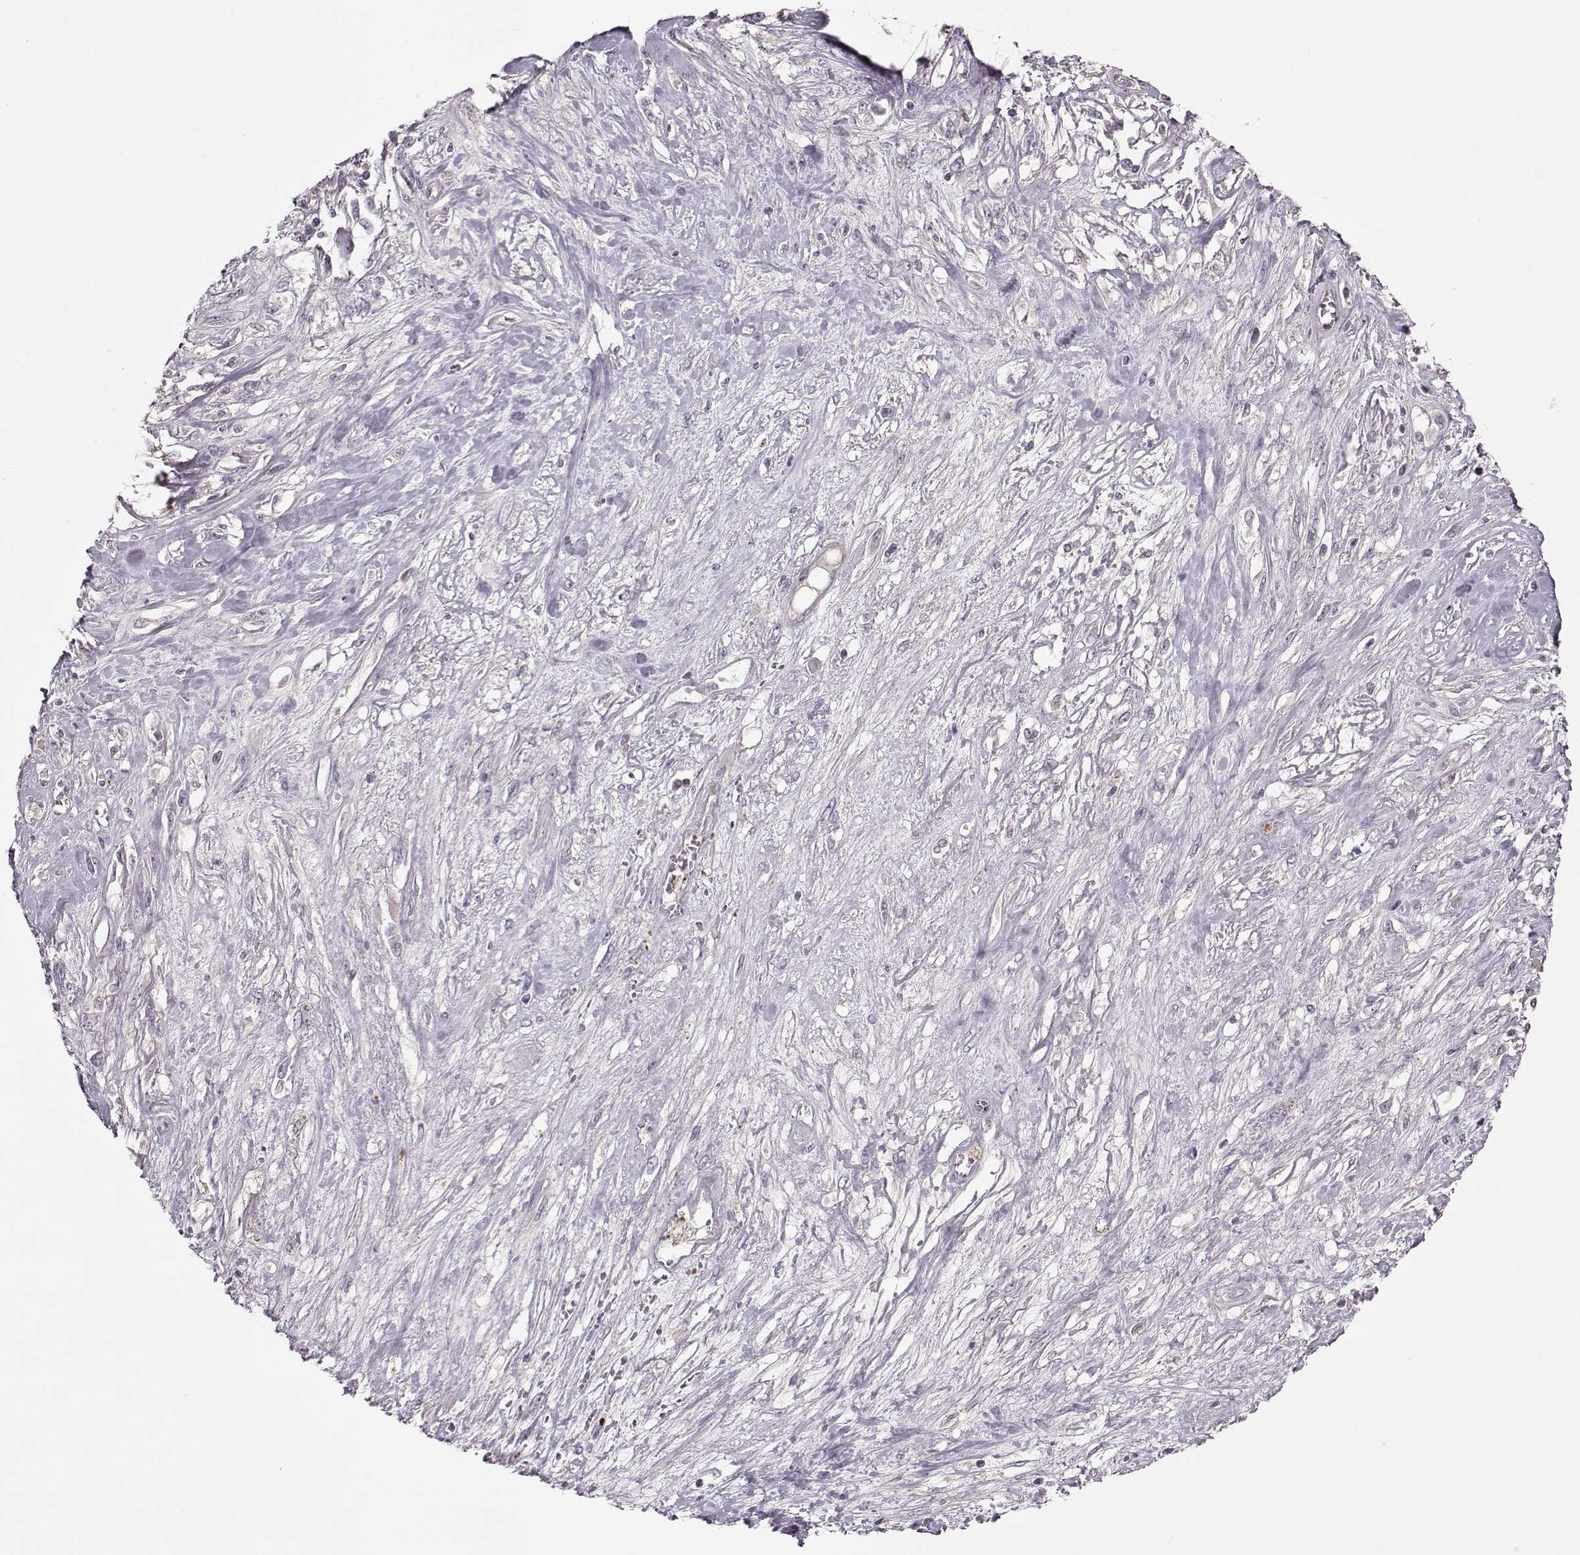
{"staining": {"intensity": "negative", "quantity": "none", "location": "none"}, "tissue": "melanoma", "cell_type": "Tumor cells", "image_type": "cancer", "snomed": [{"axis": "morphology", "description": "Malignant melanoma, NOS"}, {"axis": "topography", "description": "Skin"}], "caption": "This is an immunohistochemistry micrograph of malignant melanoma. There is no positivity in tumor cells.", "gene": "ACOT11", "patient": {"sex": "female", "age": 91}}